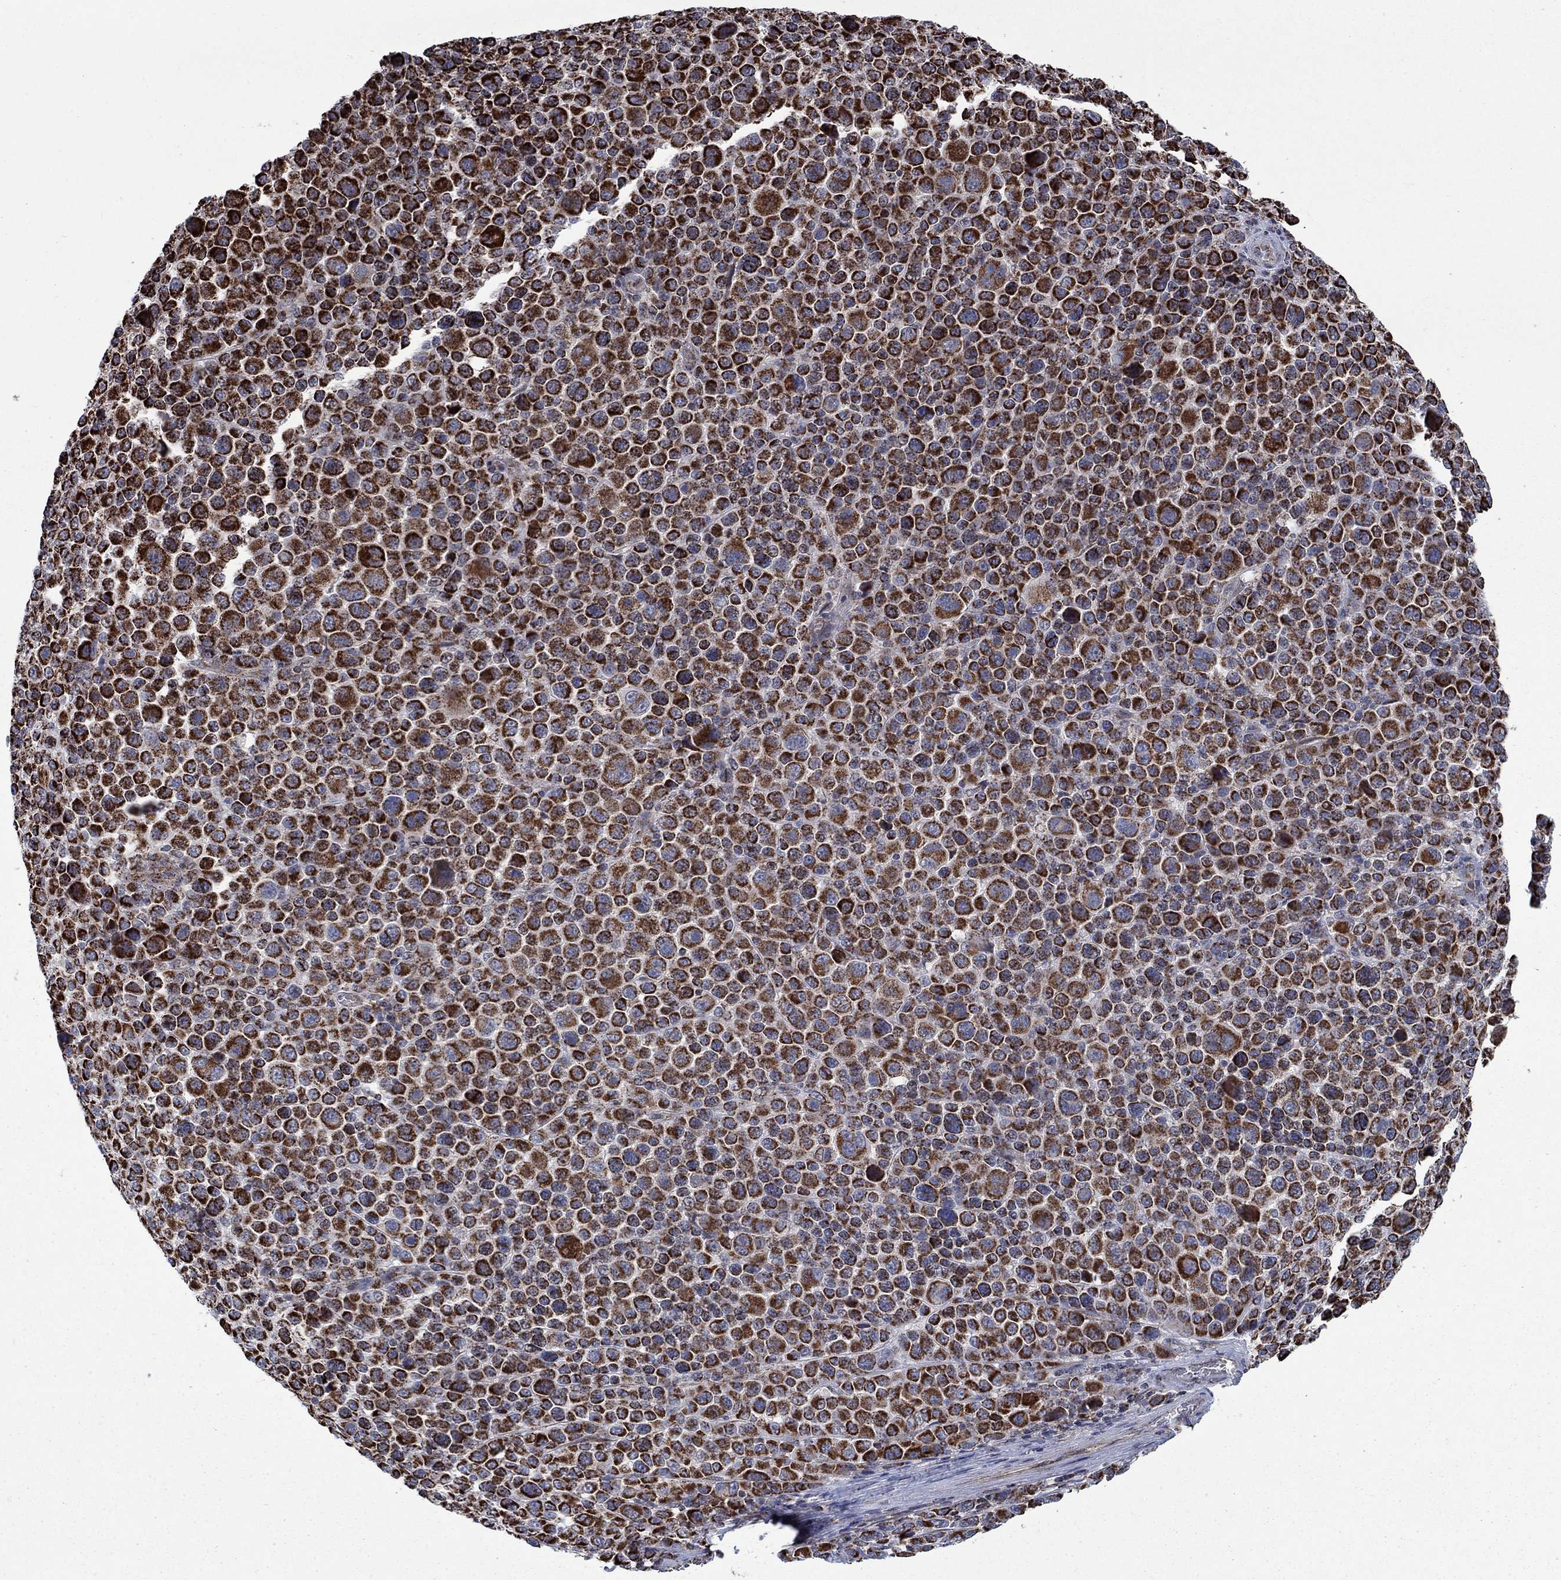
{"staining": {"intensity": "strong", "quantity": ">75%", "location": "cytoplasmic/membranous"}, "tissue": "melanoma", "cell_type": "Tumor cells", "image_type": "cancer", "snomed": [{"axis": "morphology", "description": "Malignant melanoma, NOS"}, {"axis": "topography", "description": "Skin"}], "caption": "A brown stain labels strong cytoplasmic/membranous expression of a protein in malignant melanoma tumor cells.", "gene": "MOAP1", "patient": {"sex": "female", "age": 57}}